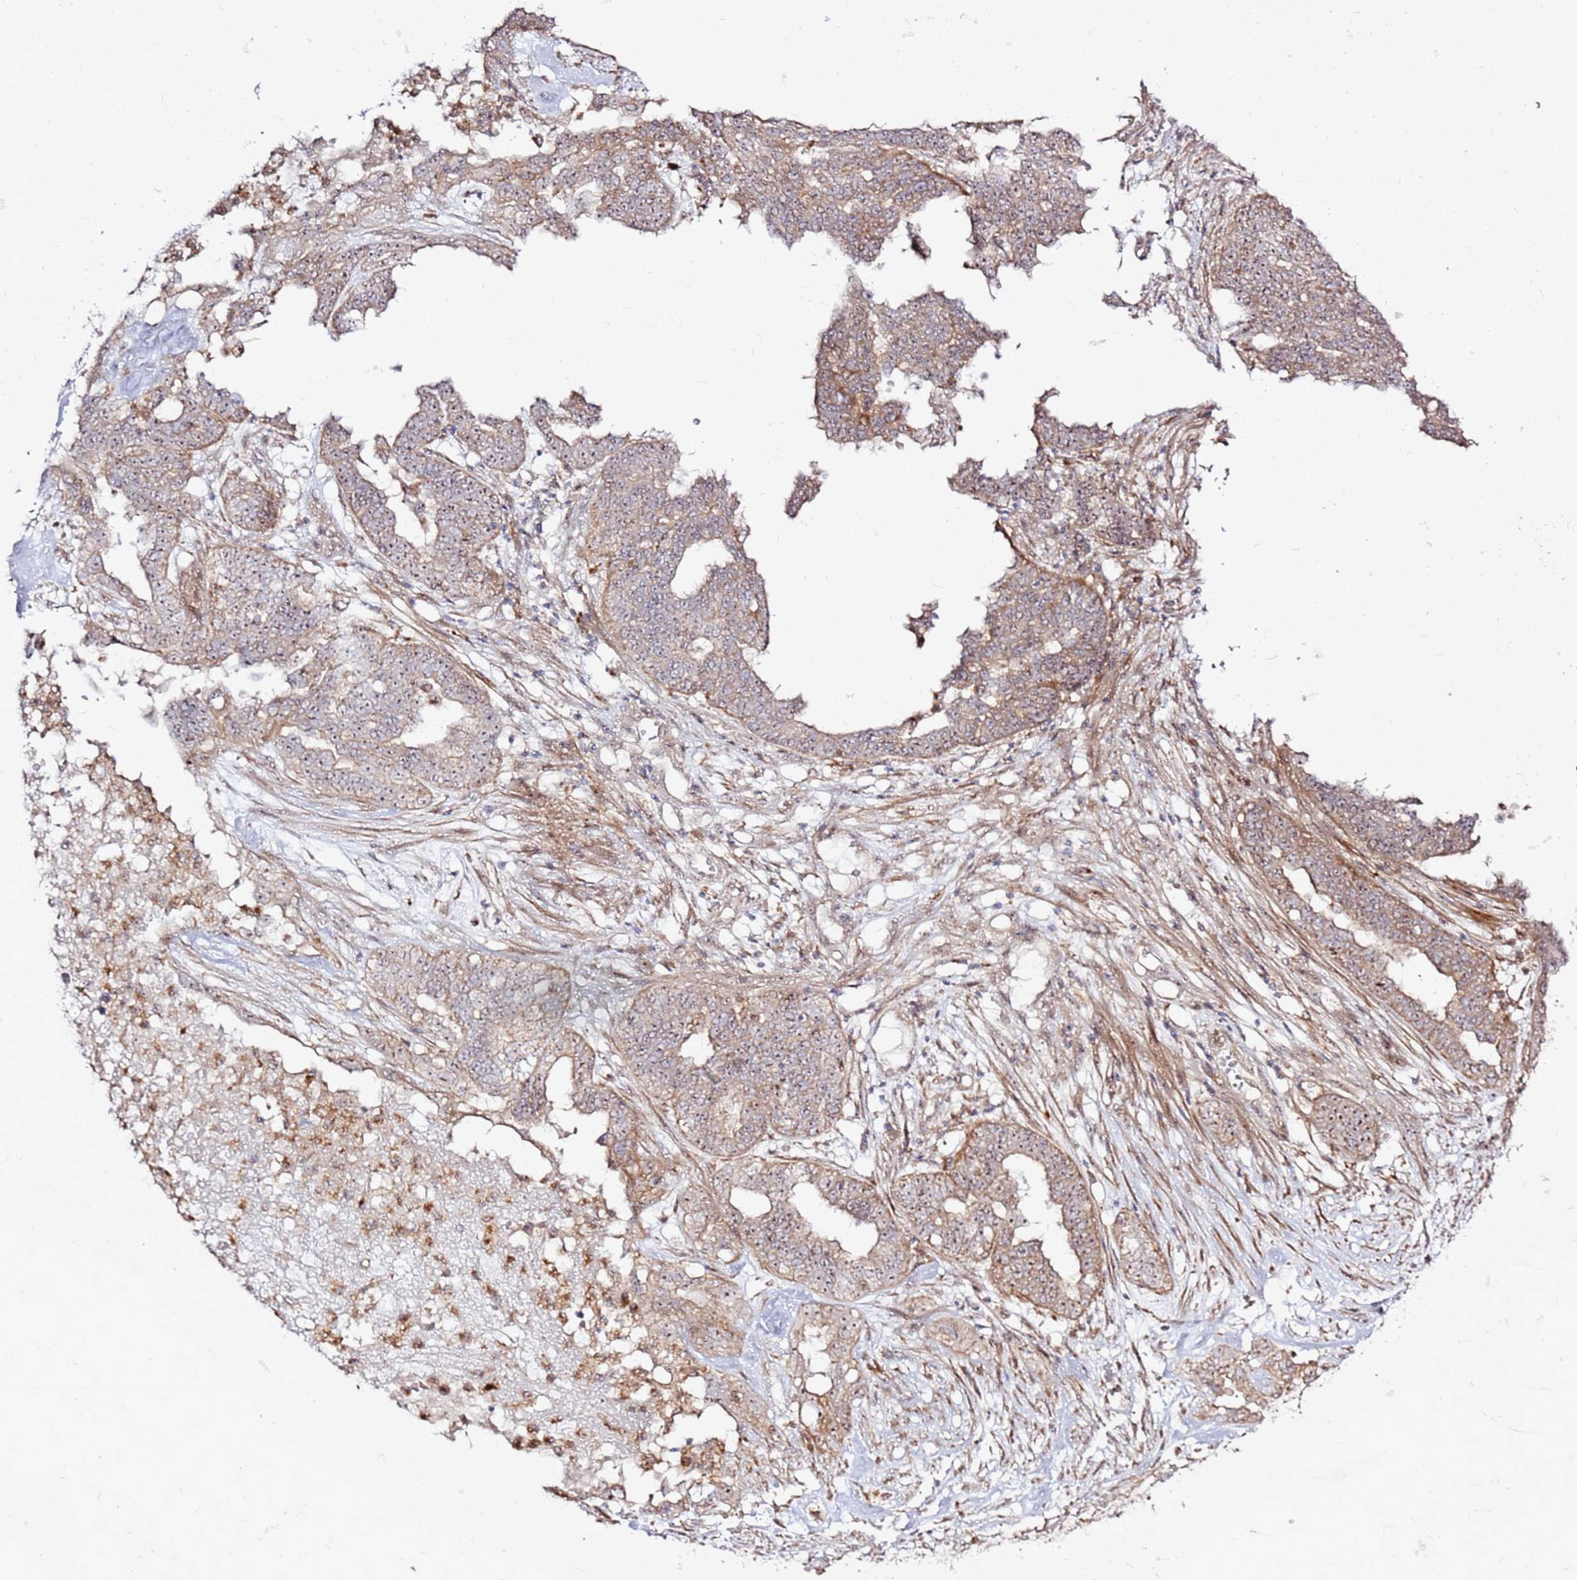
{"staining": {"intensity": "moderate", "quantity": "25%-75%", "location": "cytoplasmic/membranous,nuclear"}, "tissue": "ovarian cancer", "cell_type": "Tumor cells", "image_type": "cancer", "snomed": [{"axis": "morphology", "description": "Cystadenocarcinoma, serous, NOS"}, {"axis": "topography", "description": "Ovary"}], "caption": "Immunohistochemistry (IHC) photomicrograph of human ovarian cancer stained for a protein (brown), which displays medium levels of moderate cytoplasmic/membranous and nuclear staining in about 25%-75% of tumor cells.", "gene": "CNPY1", "patient": {"sex": "female", "age": 59}}